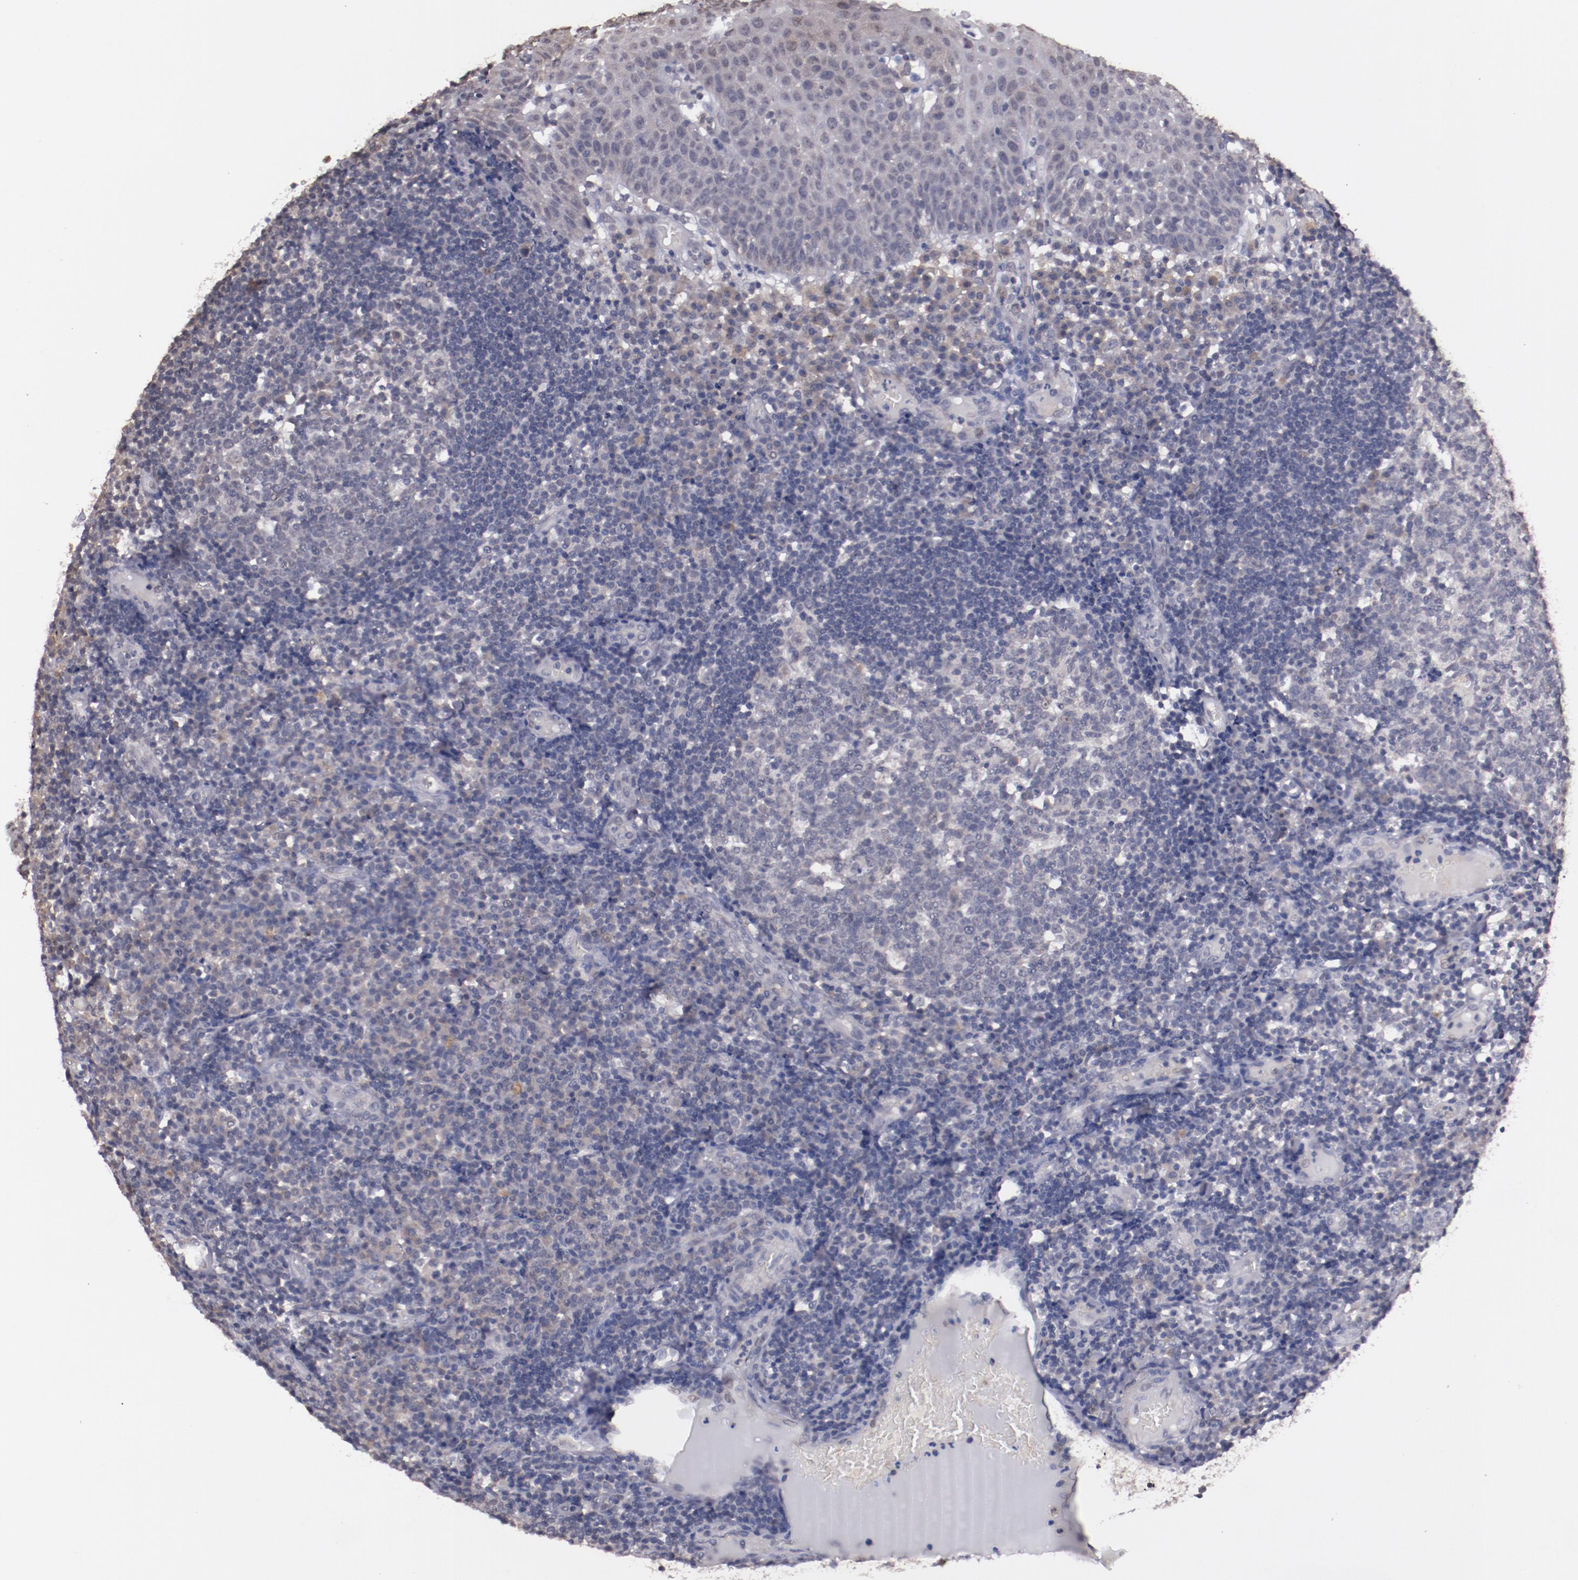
{"staining": {"intensity": "negative", "quantity": "none", "location": "none"}, "tissue": "tonsil", "cell_type": "Germinal center cells", "image_type": "normal", "snomed": [{"axis": "morphology", "description": "Normal tissue, NOS"}, {"axis": "topography", "description": "Tonsil"}], "caption": "Immunohistochemical staining of benign human tonsil demonstrates no significant staining in germinal center cells.", "gene": "NRXN3", "patient": {"sex": "female", "age": 40}}